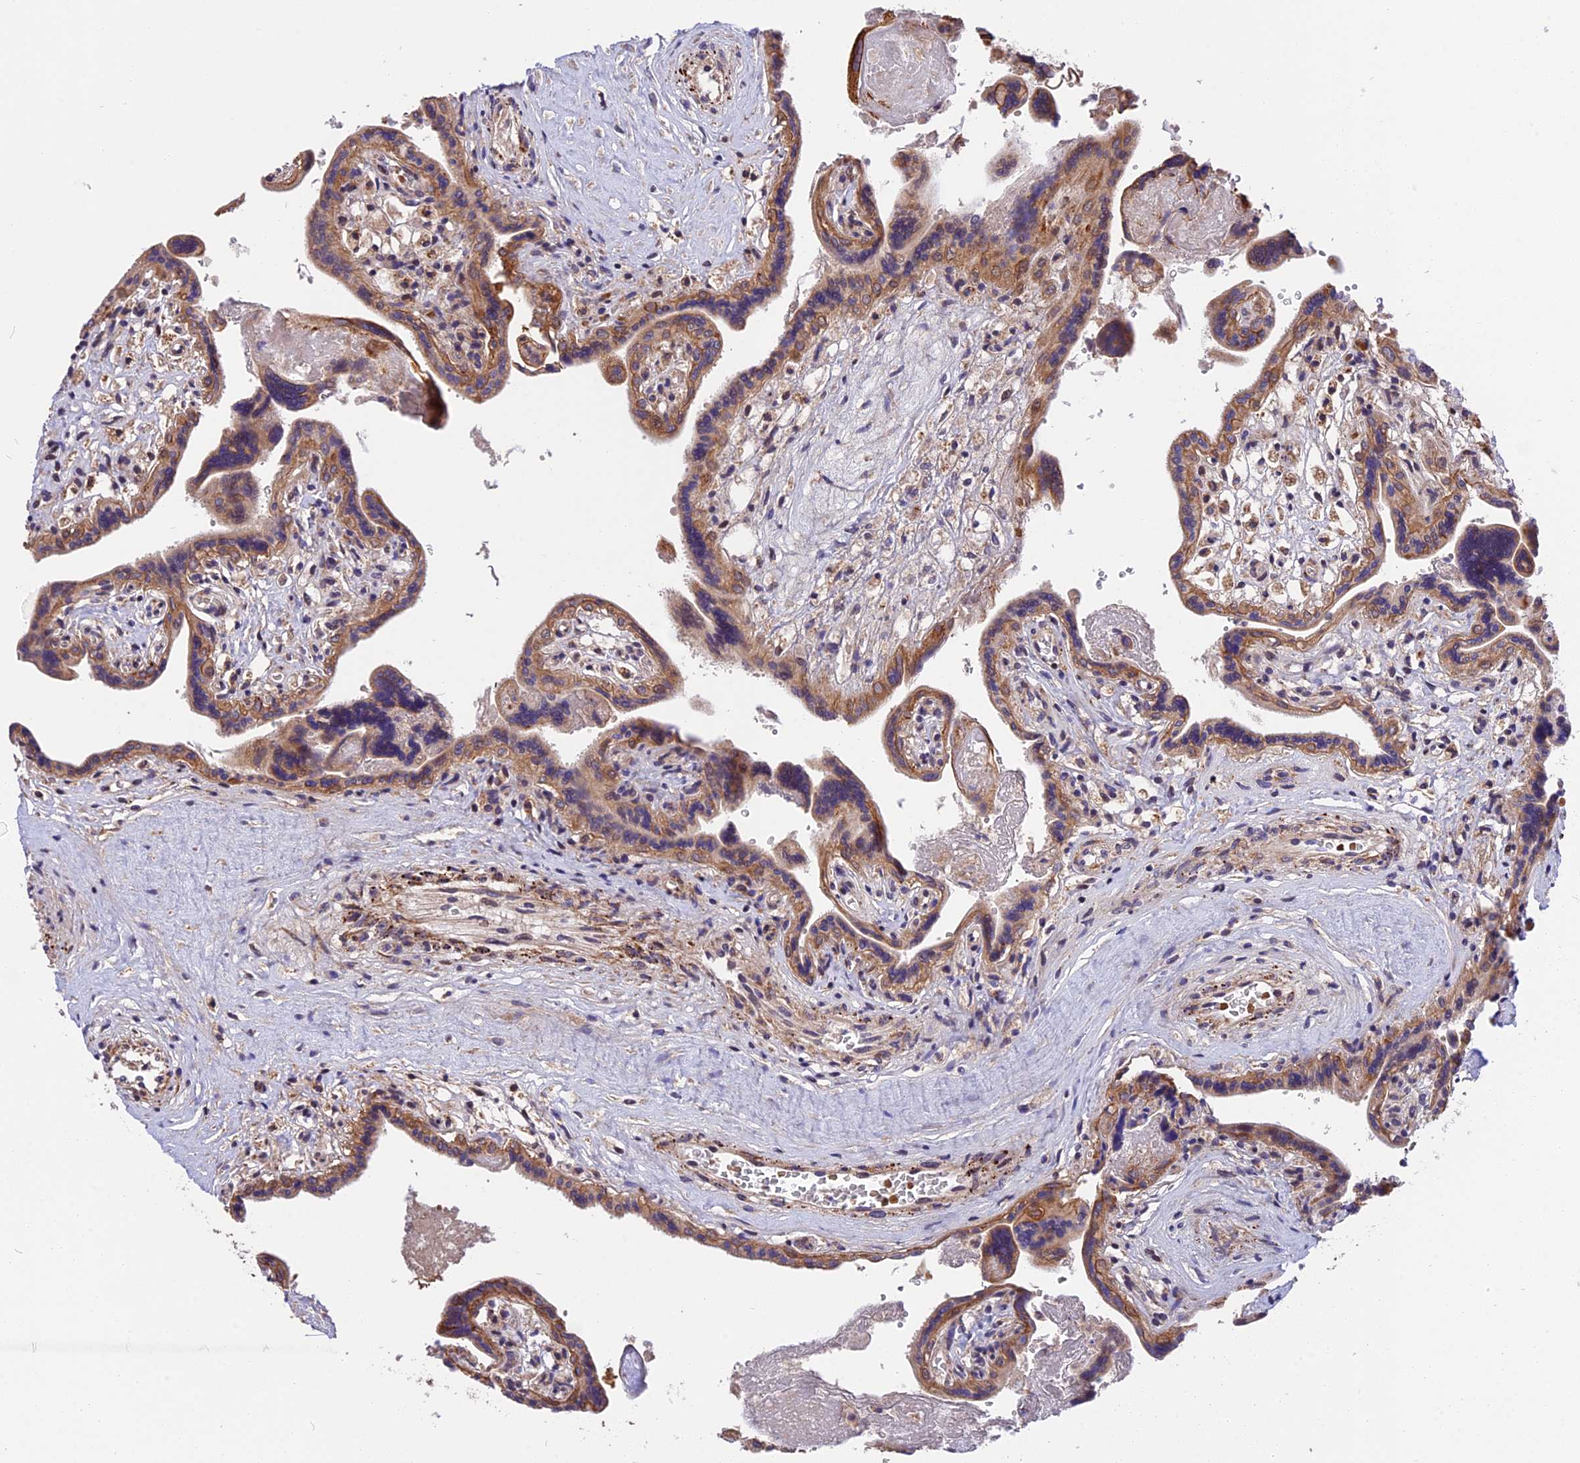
{"staining": {"intensity": "moderate", "quantity": ">75%", "location": "cytoplasmic/membranous"}, "tissue": "placenta", "cell_type": "Trophoblastic cells", "image_type": "normal", "snomed": [{"axis": "morphology", "description": "Normal tissue, NOS"}, {"axis": "topography", "description": "Placenta"}], "caption": "Immunohistochemical staining of normal placenta shows medium levels of moderate cytoplasmic/membranous expression in approximately >75% of trophoblastic cells.", "gene": "RERGL", "patient": {"sex": "female", "age": 37}}